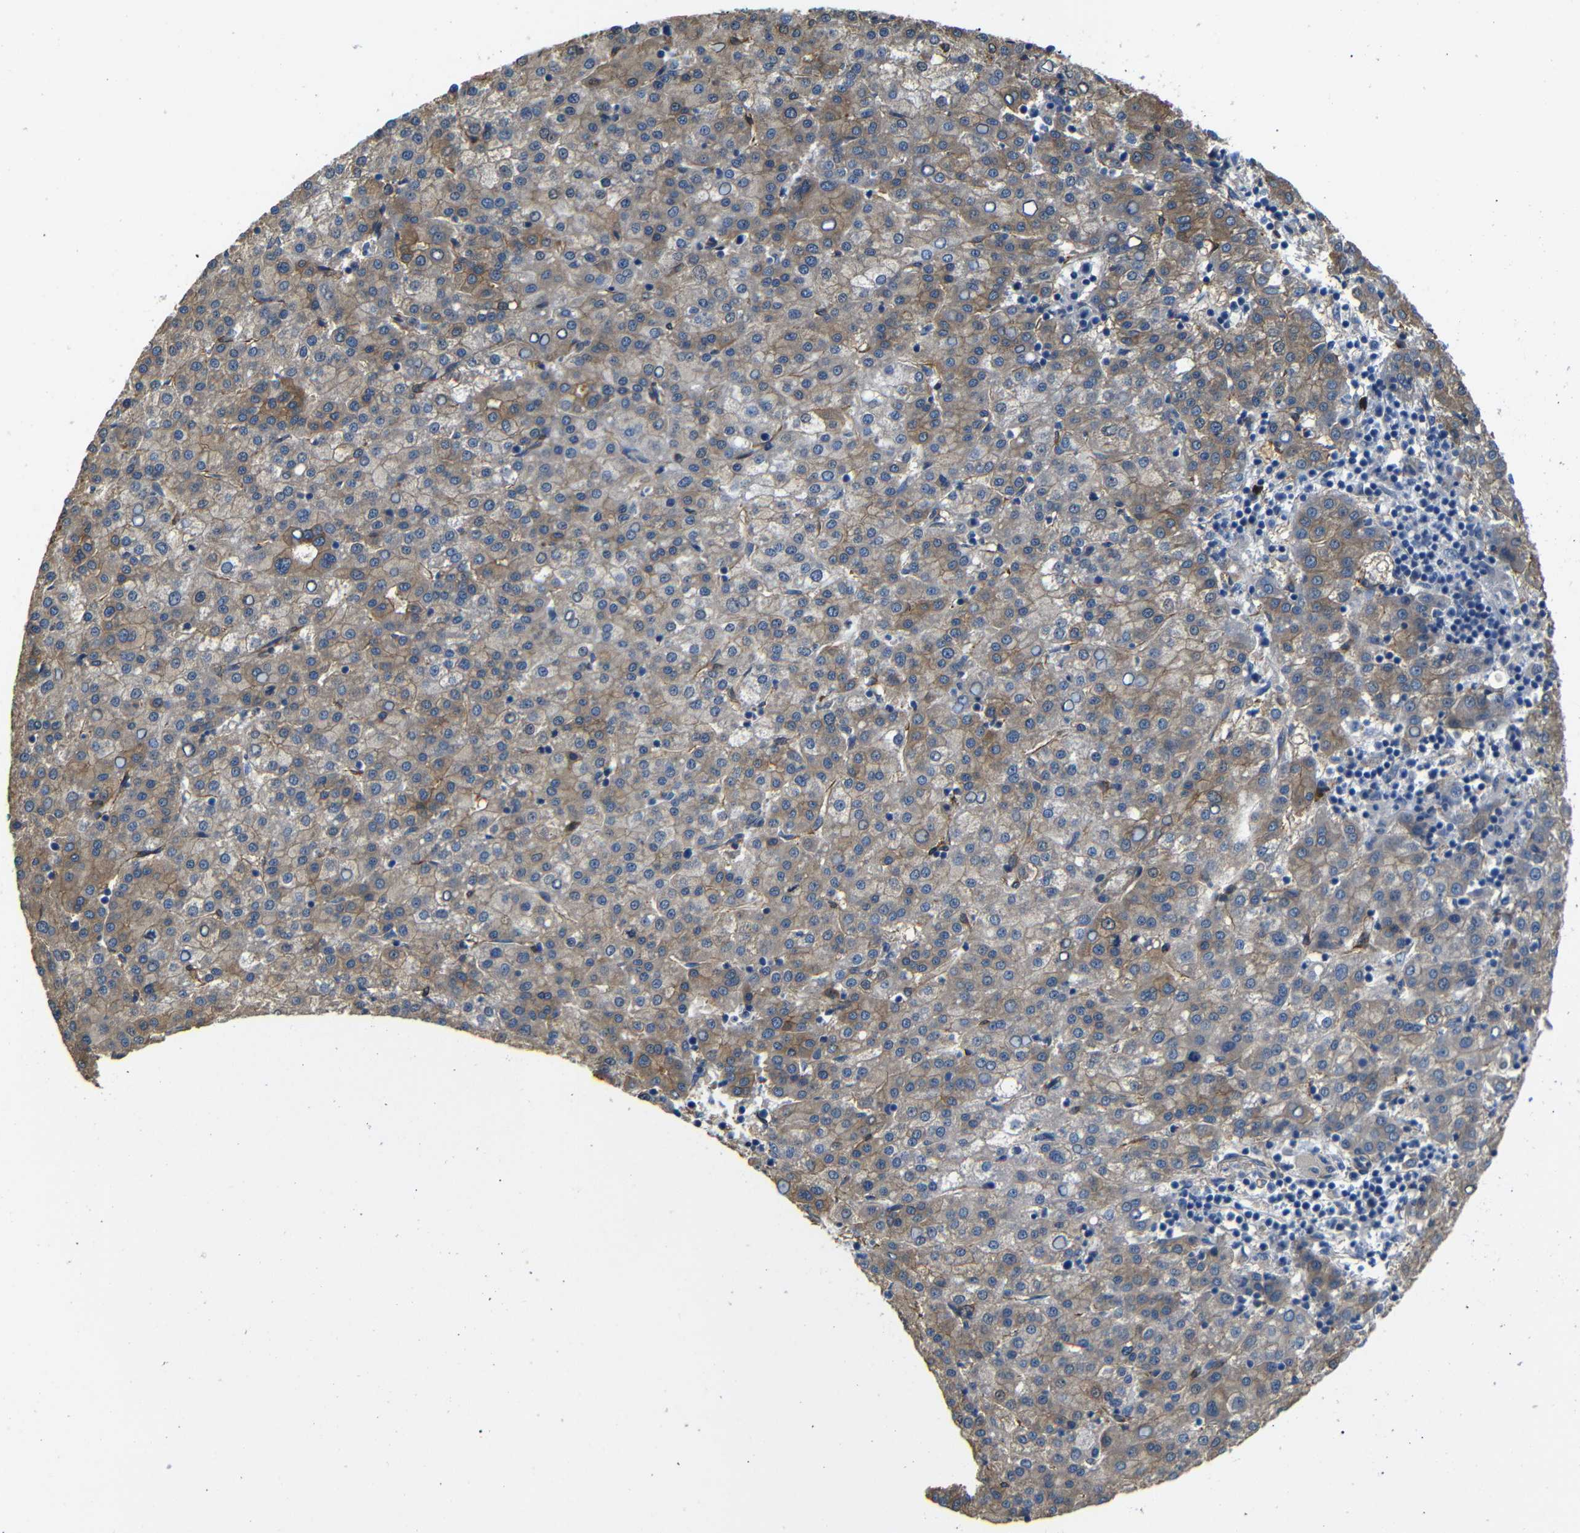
{"staining": {"intensity": "moderate", "quantity": "25%-75%", "location": "cytoplasmic/membranous"}, "tissue": "liver cancer", "cell_type": "Tumor cells", "image_type": "cancer", "snomed": [{"axis": "morphology", "description": "Carcinoma, Hepatocellular, NOS"}, {"axis": "topography", "description": "Liver"}], "caption": "The immunohistochemical stain labels moderate cytoplasmic/membranous staining in tumor cells of hepatocellular carcinoma (liver) tissue.", "gene": "MYO1B", "patient": {"sex": "female", "age": 58}}